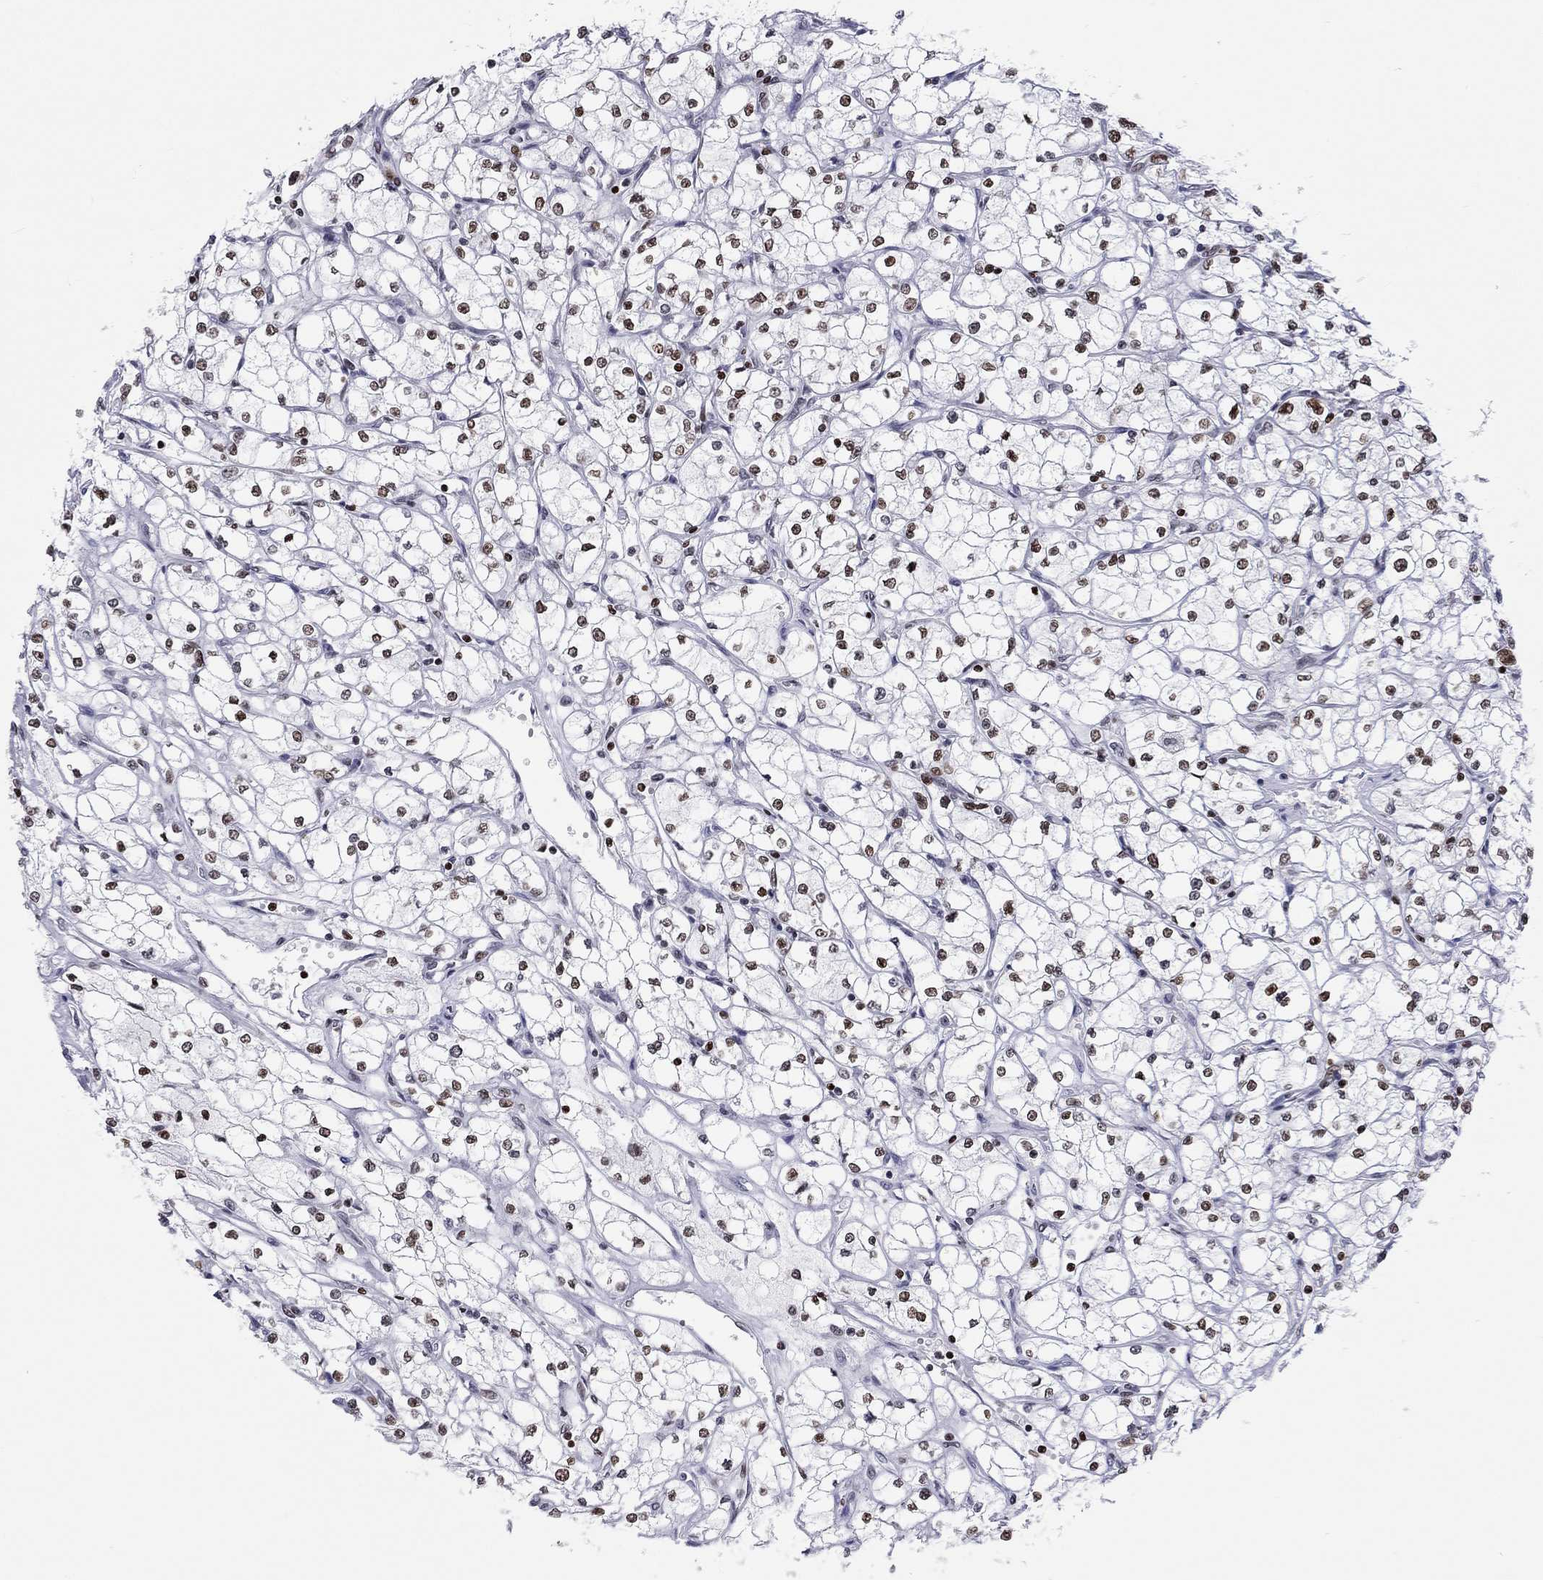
{"staining": {"intensity": "moderate", "quantity": "25%-75%", "location": "nuclear"}, "tissue": "renal cancer", "cell_type": "Tumor cells", "image_type": "cancer", "snomed": [{"axis": "morphology", "description": "Adenocarcinoma, NOS"}, {"axis": "topography", "description": "Kidney"}], "caption": "Adenocarcinoma (renal) stained for a protein (brown) shows moderate nuclear positive positivity in approximately 25%-75% of tumor cells.", "gene": "H2AX", "patient": {"sex": "male", "age": 67}}